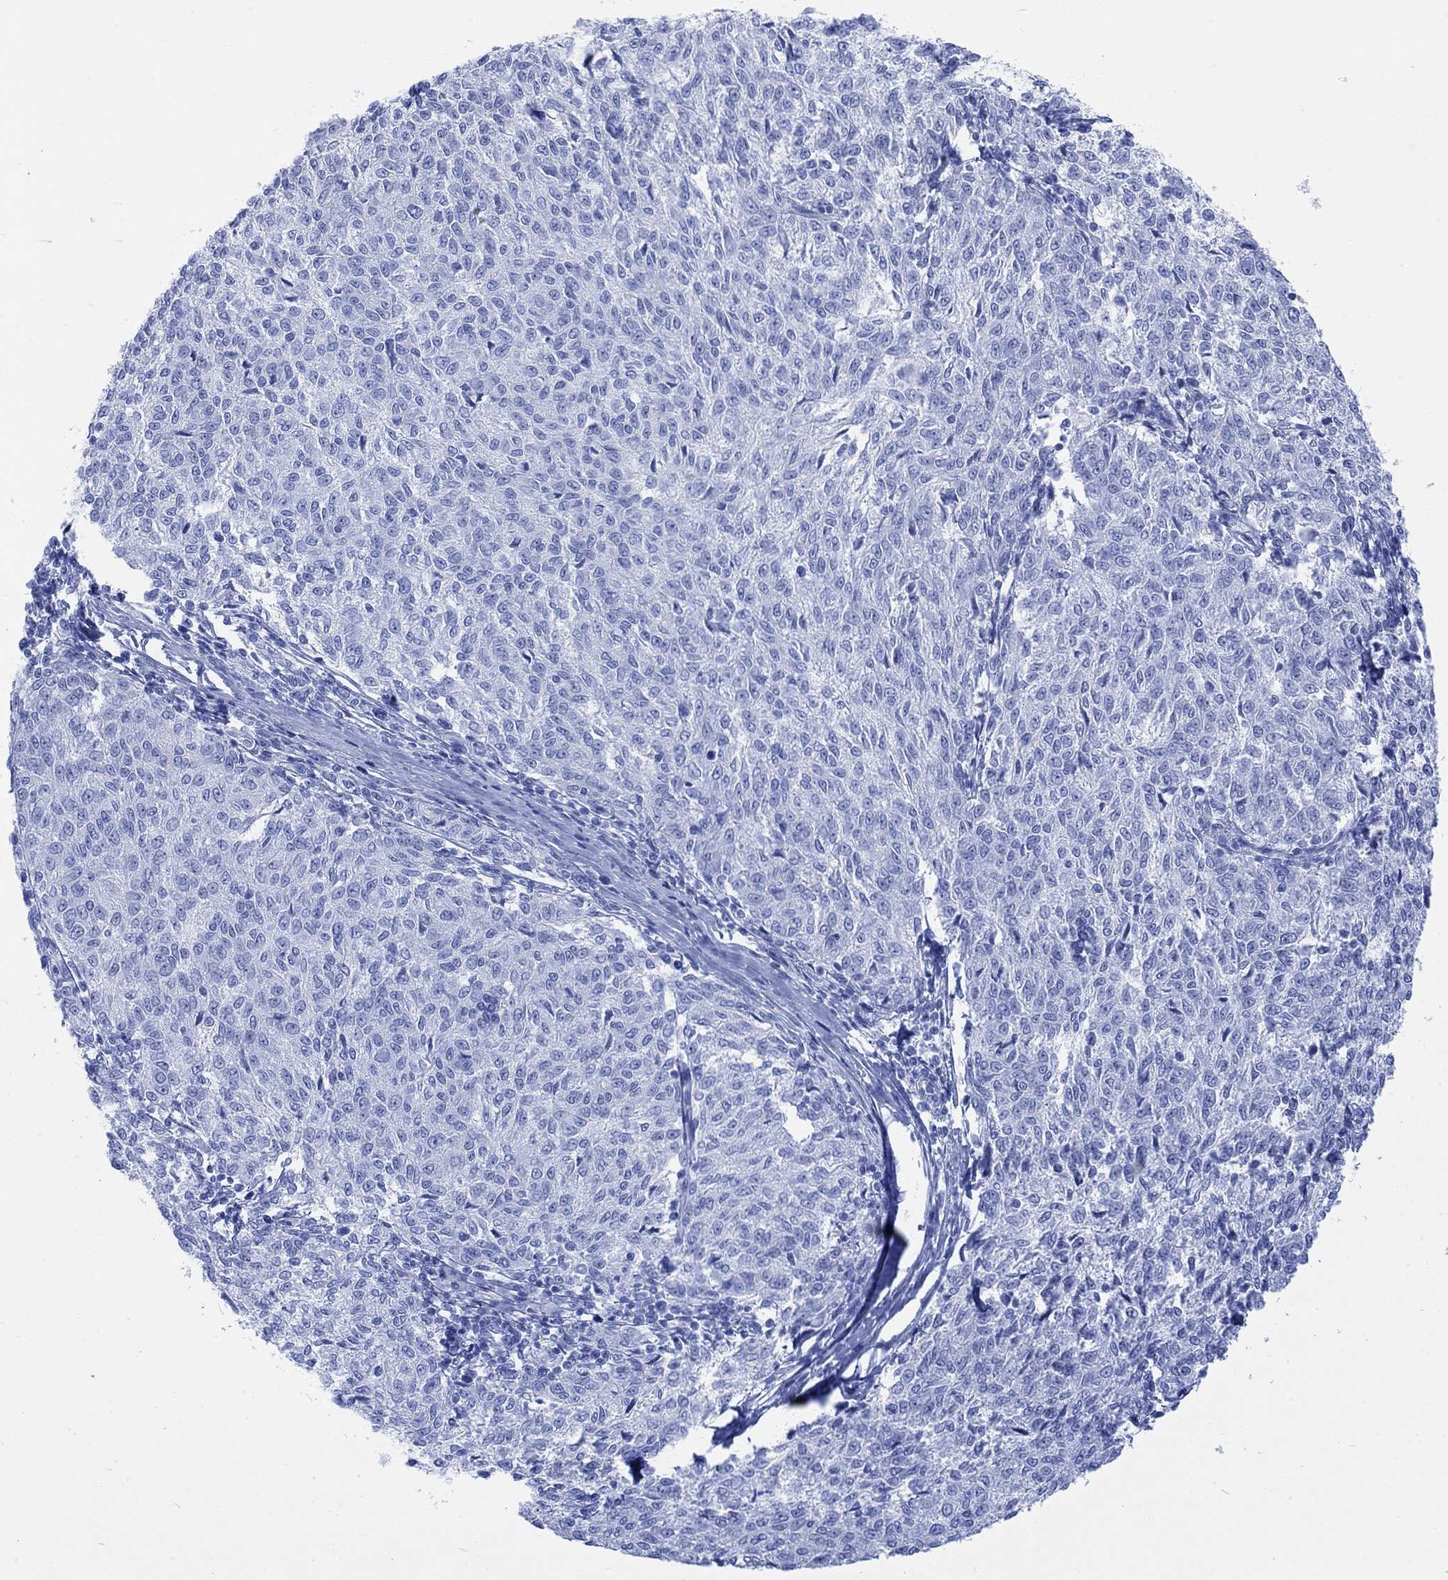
{"staining": {"intensity": "negative", "quantity": "none", "location": "none"}, "tissue": "melanoma", "cell_type": "Tumor cells", "image_type": "cancer", "snomed": [{"axis": "morphology", "description": "Malignant melanoma, NOS"}, {"axis": "topography", "description": "Skin"}], "caption": "Photomicrograph shows no significant protein staining in tumor cells of malignant melanoma.", "gene": "TPPP3", "patient": {"sex": "female", "age": 72}}